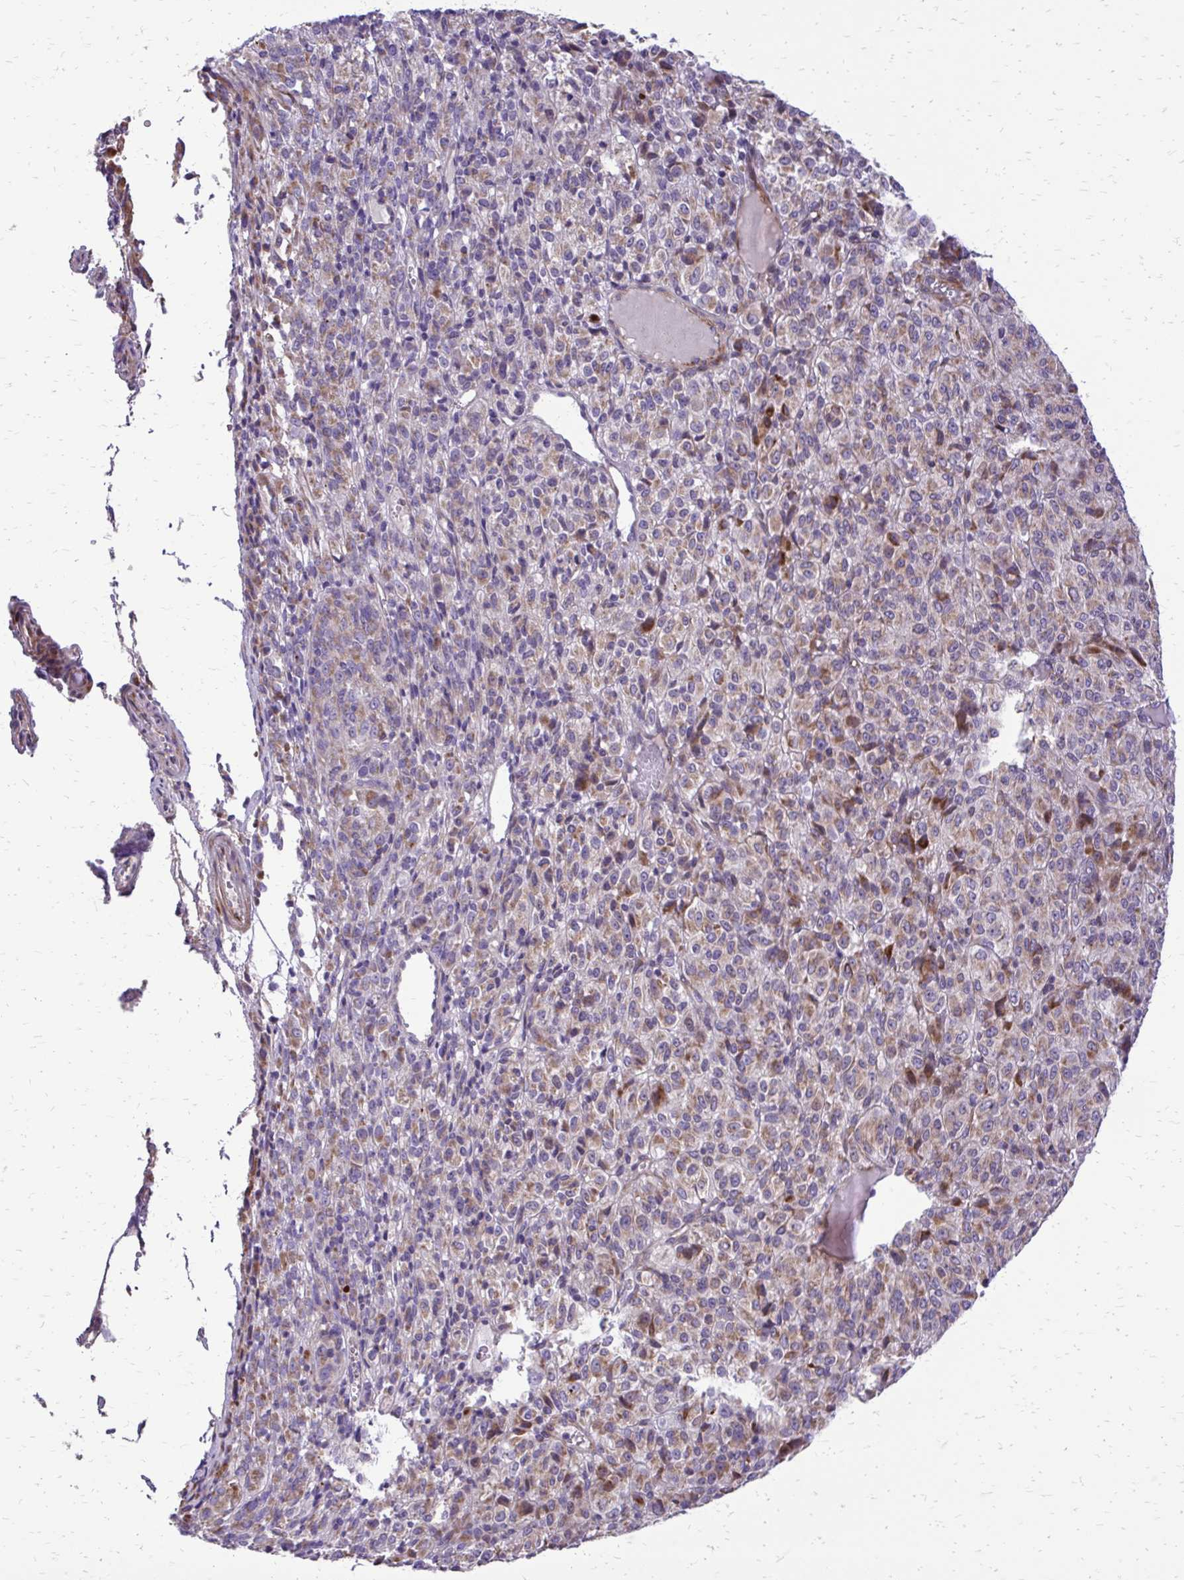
{"staining": {"intensity": "weak", "quantity": ">75%", "location": "cytoplasmic/membranous"}, "tissue": "melanoma", "cell_type": "Tumor cells", "image_type": "cancer", "snomed": [{"axis": "morphology", "description": "Malignant melanoma, Metastatic site"}, {"axis": "topography", "description": "Brain"}], "caption": "High-magnification brightfield microscopy of malignant melanoma (metastatic site) stained with DAB (brown) and counterstained with hematoxylin (blue). tumor cells exhibit weak cytoplasmic/membranous staining is seen in approximately>75% of cells. (DAB (3,3'-diaminobenzidine) IHC with brightfield microscopy, high magnification).", "gene": "ABCC3", "patient": {"sex": "female", "age": 56}}